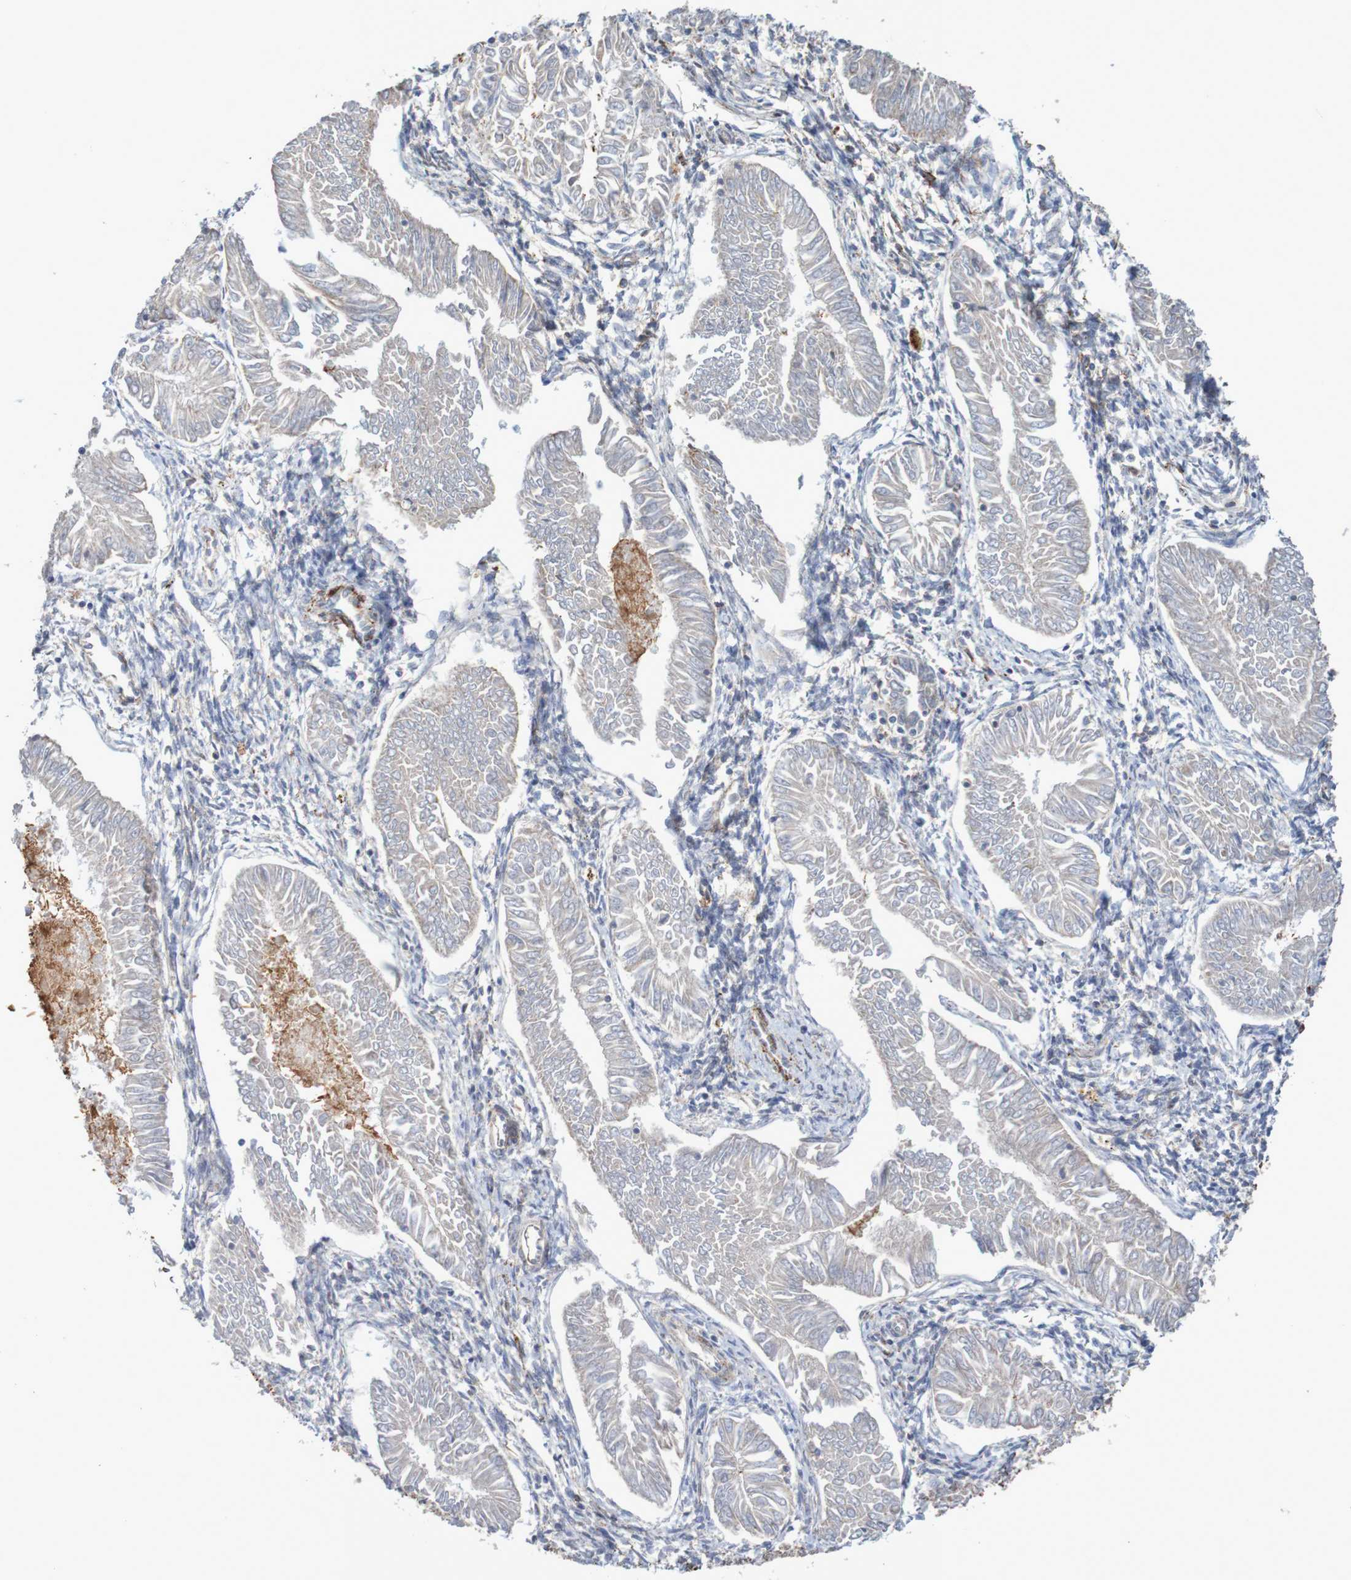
{"staining": {"intensity": "weak", "quantity": "<25%", "location": "cytoplasmic/membranous"}, "tissue": "endometrial cancer", "cell_type": "Tumor cells", "image_type": "cancer", "snomed": [{"axis": "morphology", "description": "Adenocarcinoma, NOS"}, {"axis": "topography", "description": "Endometrium"}], "caption": "Tumor cells show no significant positivity in endometrial cancer (adenocarcinoma).", "gene": "MMEL1", "patient": {"sex": "female", "age": 53}}